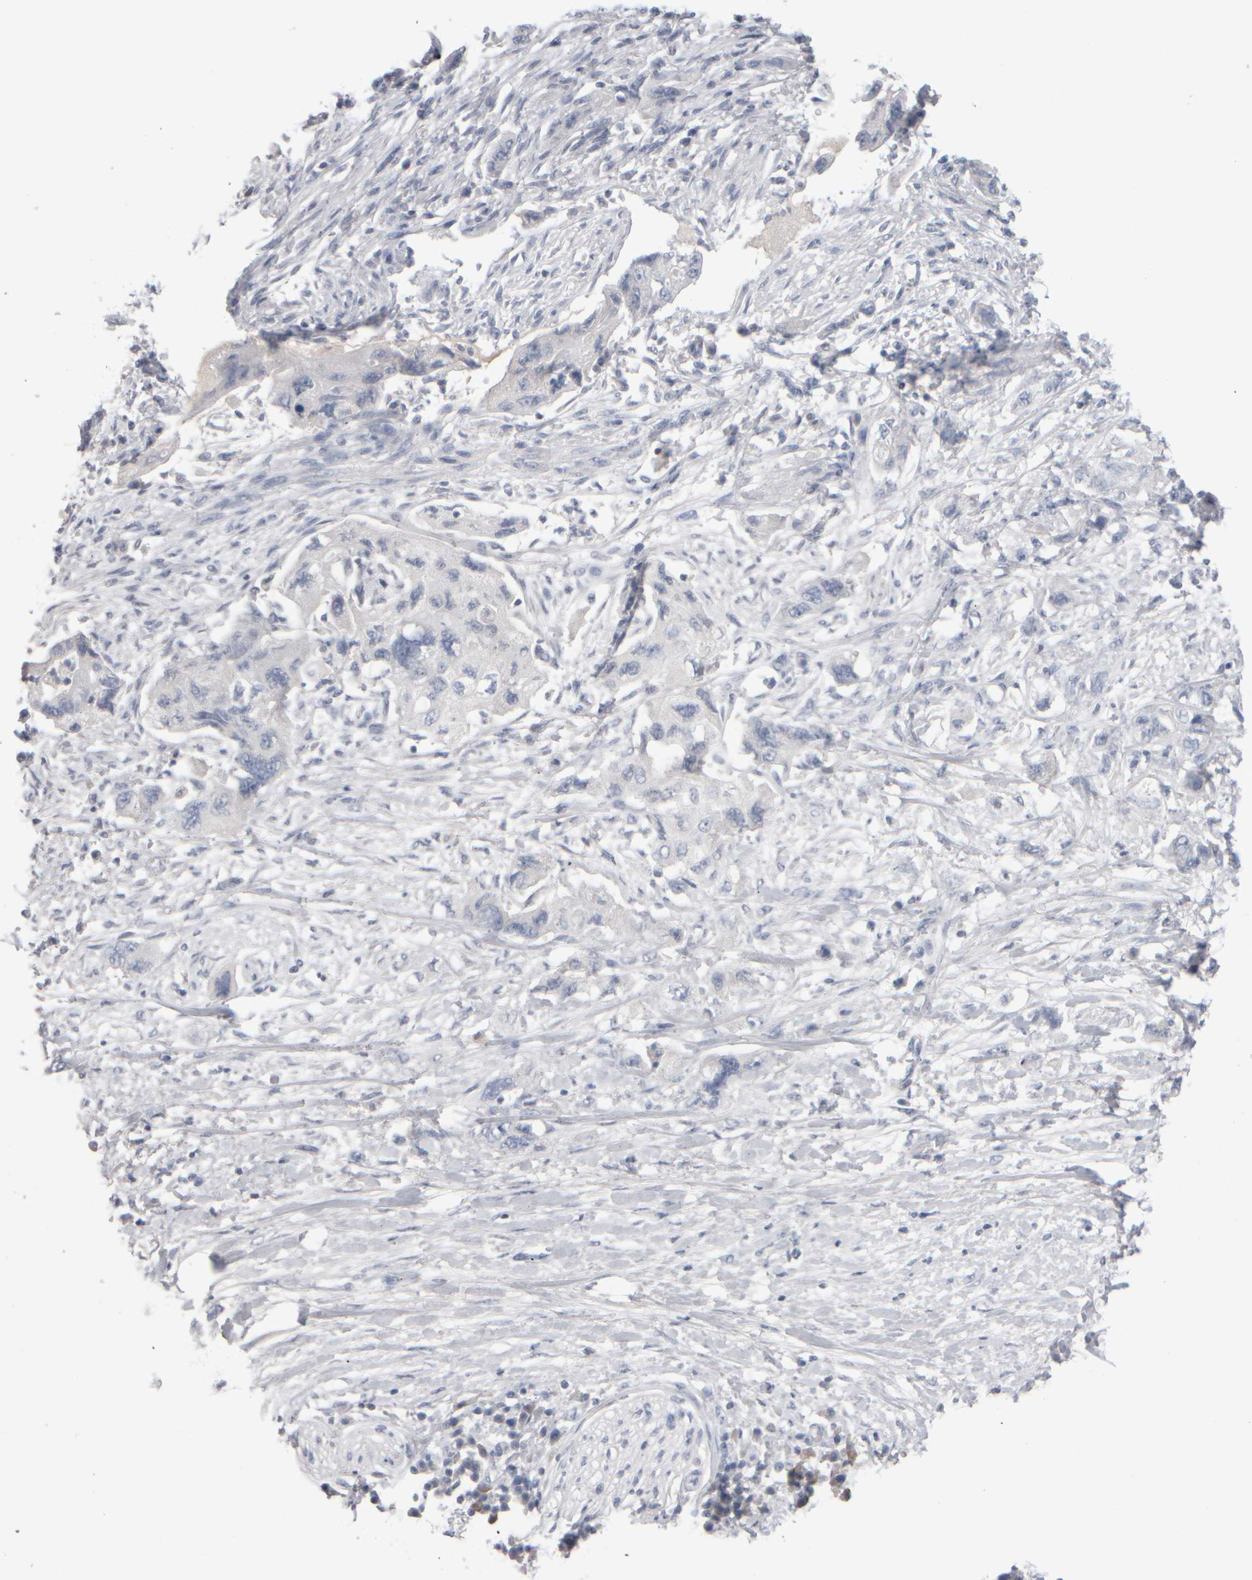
{"staining": {"intensity": "negative", "quantity": "none", "location": "none"}, "tissue": "pancreatic cancer", "cell_type": "Tumor cells", "image_type": "cancer", "snomed": [{"axis": "morphology", "description": "Adenocarcinoma, NOS"}, {"axis": "topography", "description": "Pancreas"}], "caption": "This is an immunohistochemistry histopathology image of human pancreatic cancer. There is no staining in tumor cells.", "gene": "EPHX2", "patient": {"sex": "female", "age": 73}}